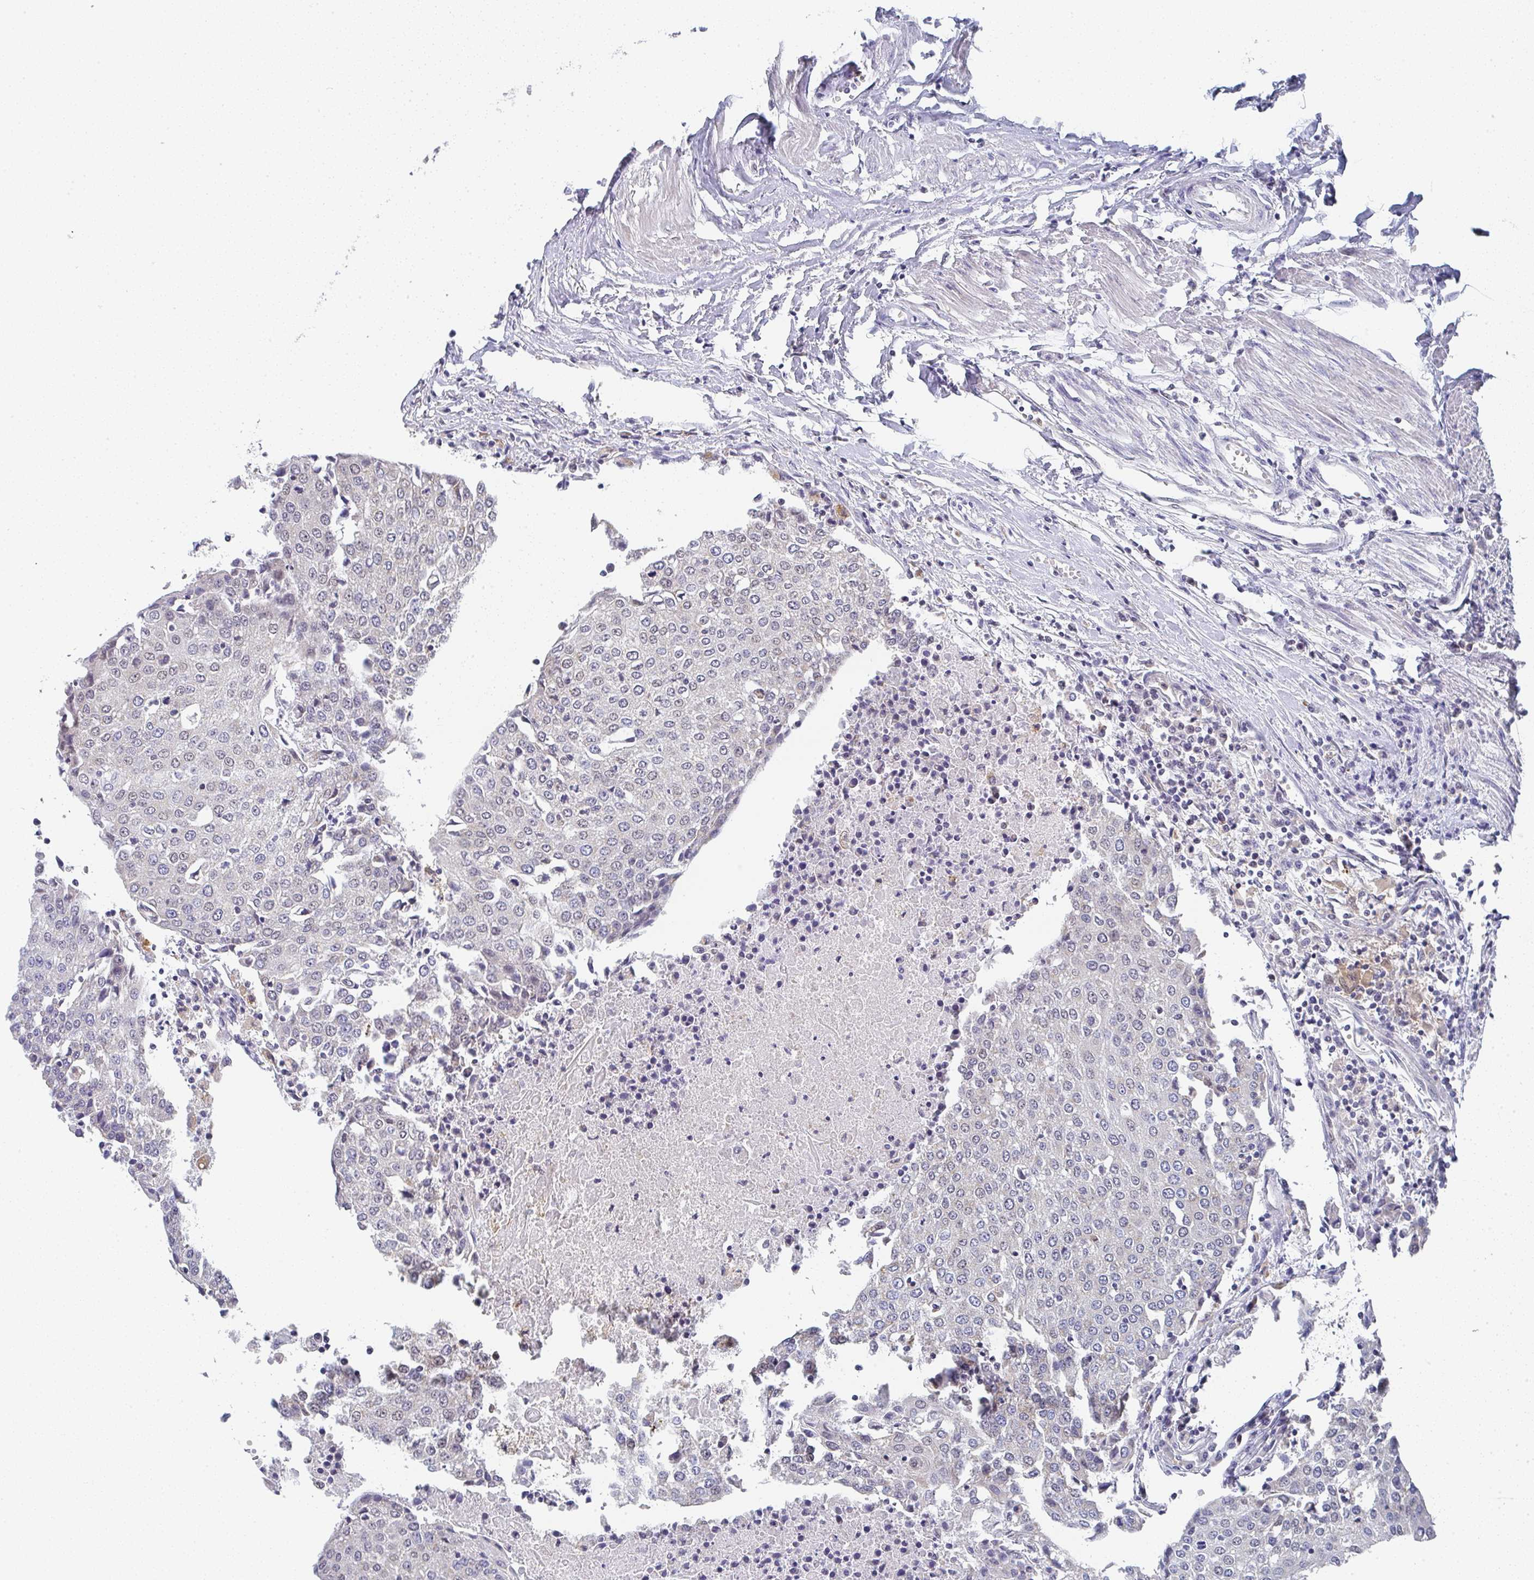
{"staining": {"intensity": "negative", "quantity": "none", "location": "none"}, "tissue": "urothelial cancer", "cell_type": "Tumor cells", "image_type": "cancer", "snomed": [{"axis": "morphology", "description": "Urothelial carcinoma, High grade"}, {"axis": "topography", "description": "Urinary bladder"}], "caption": "This is an IHC photomicrograph of human urothelial cancer. There is no positivity in tumor cells.", "gene": "NCF1", "patient": {"sex": "female", "age": 85}}